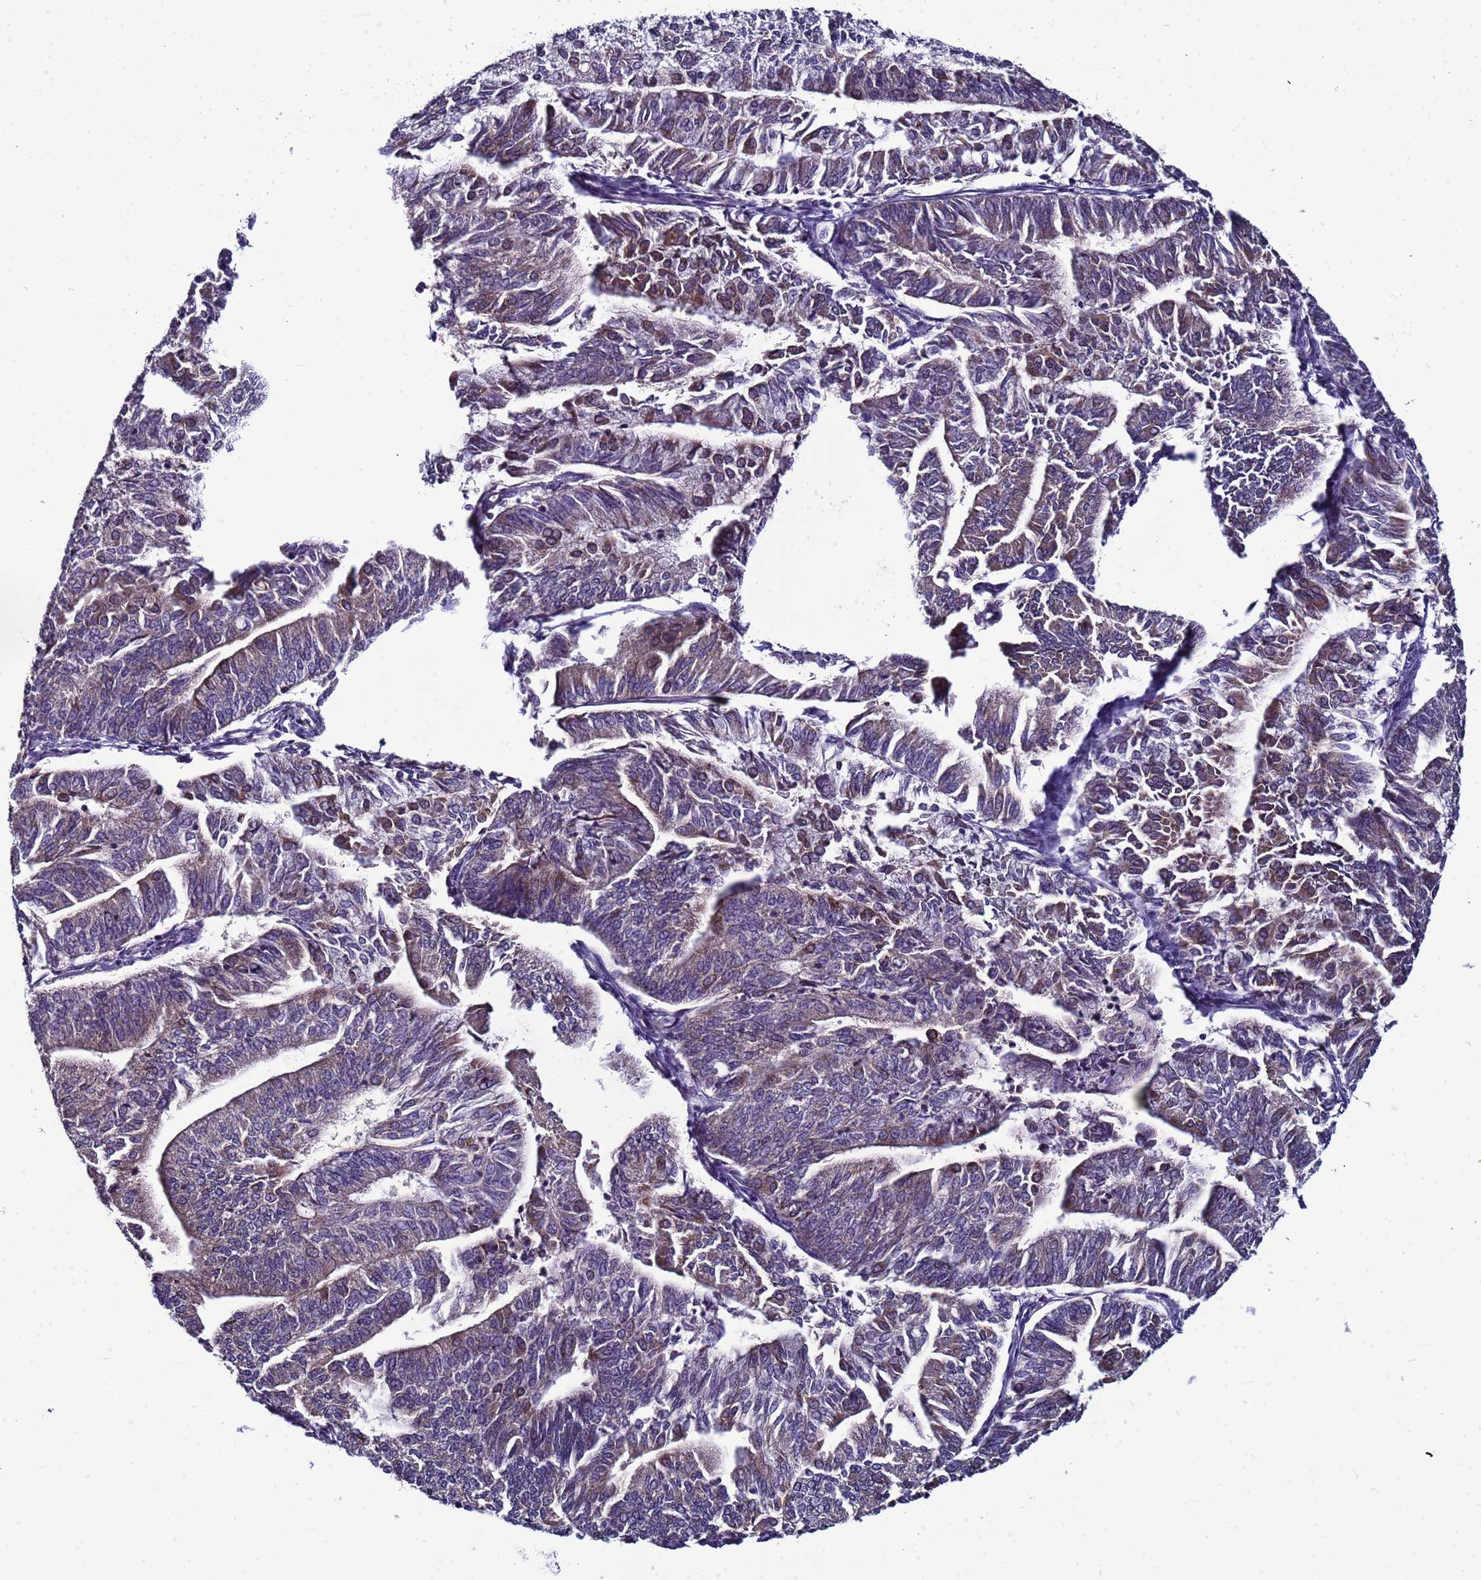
{"staining": {"intensity": "weak", "quantity": "25%-75%", "location": "cytoplasmic/membranous"}, "tissue": "smooth muscle", "cell_type": "Smooth muscle cells", "image_type": "normal", "snomed": [{"axis": "morphology", "description": "Normal tissue, NOS"}, {"axis": "topography", "description": "Smooth muscle"}, {"axis": "topography", "description": "Uterus"}], "caption": "Brown immunohistochemical staining in normal human smooth muscle demonstrates weak cytoplasmic/membranous positivity in about 25%-75% of smooth muscle cells.", "gene": "ELMOD2", "patient": {"sex": "female", "age": 59}}